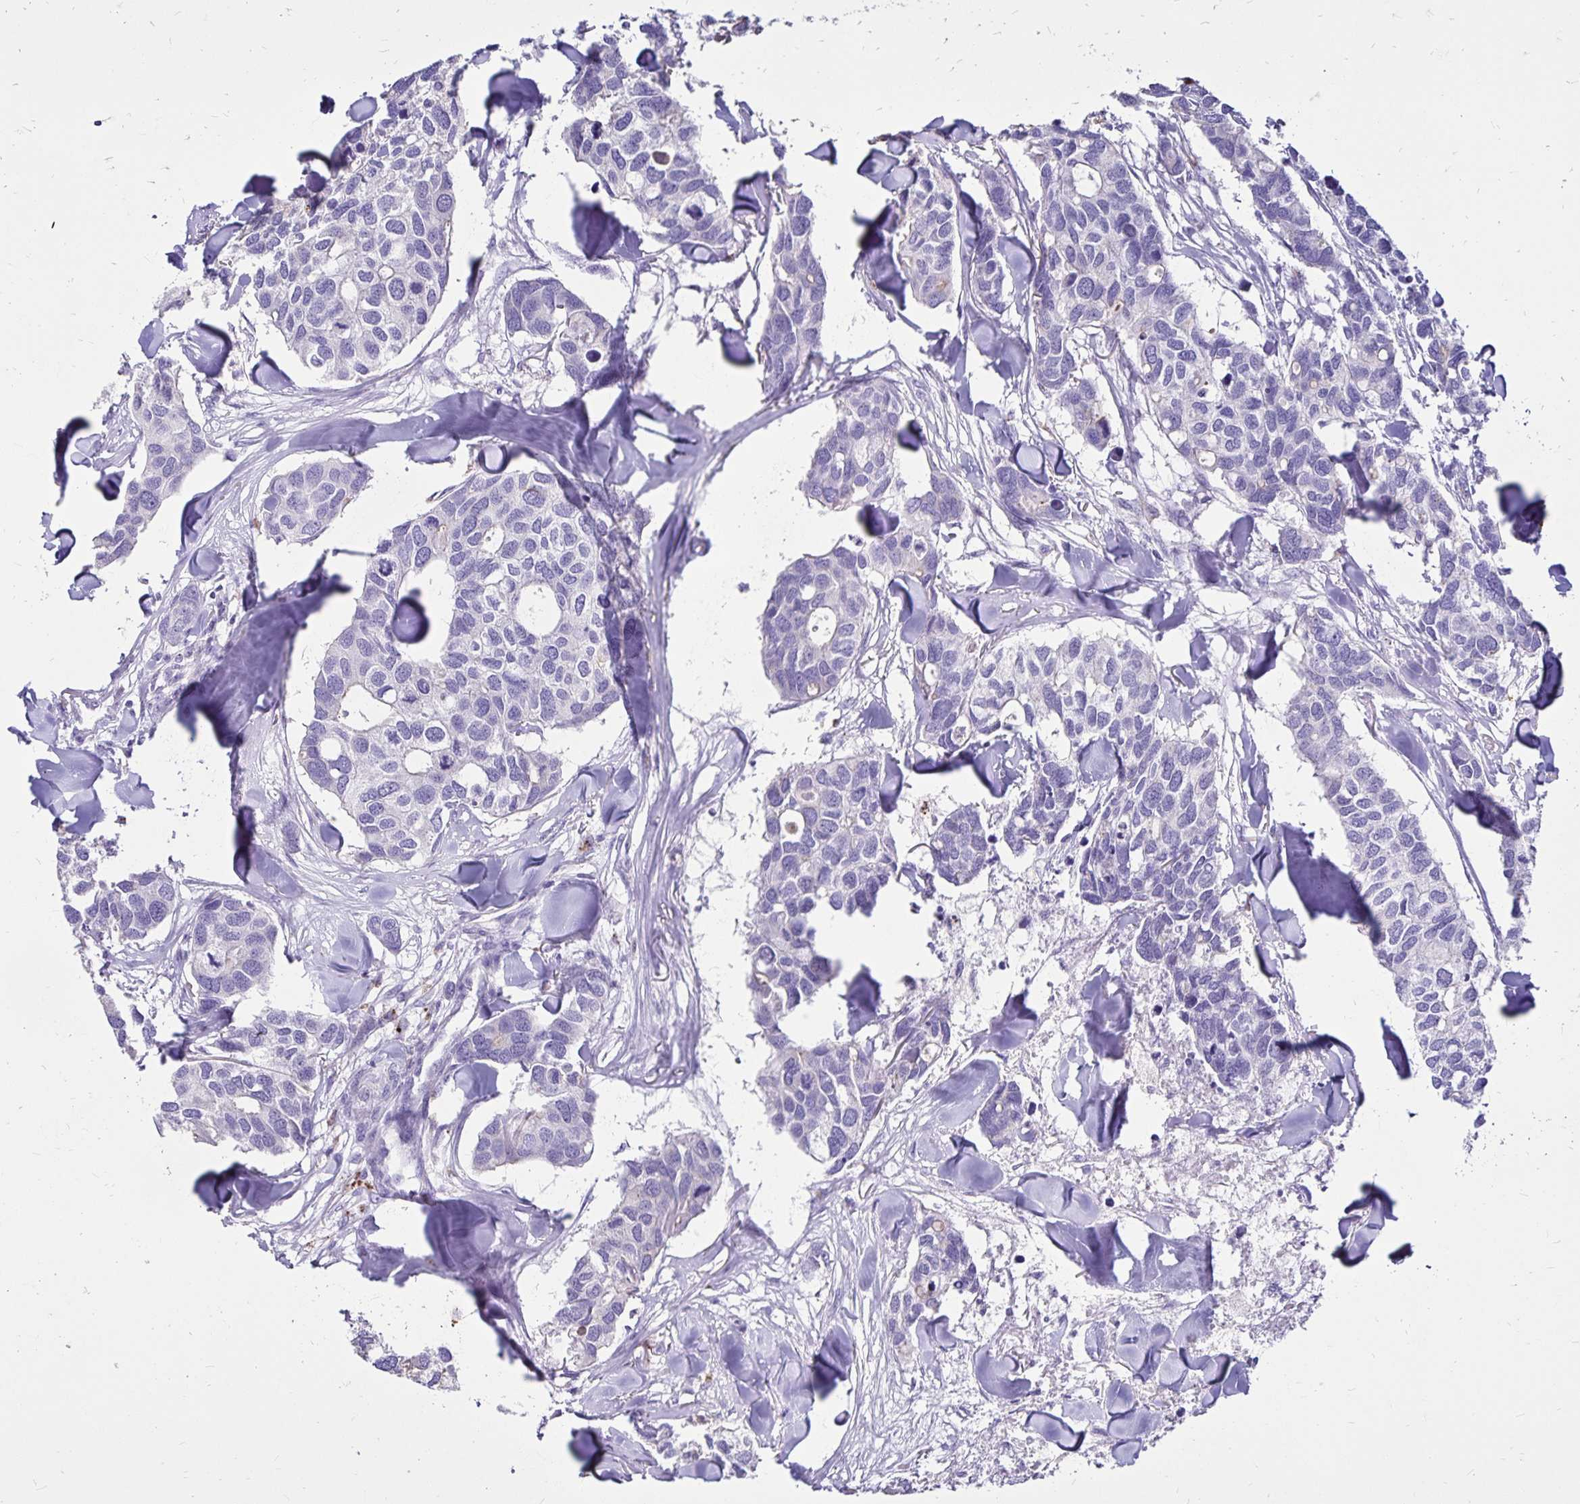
{"staining": {"intensity": "negative", "quantity": "none", "location": "none"}, "tissue": "breast cancer", "cell_type": "Tumor cells", "image_type": "cancer", "snomed": [{"axis": "morphology", "description": "Duct carcinoma"}, {"axis": "topography", "description": "Breast"}], "caption": "A photomicrograph of breast intraductal carcinoma stained for a protein exhibits no brown staining in tumor cells. (DAB (3,3'-diaminobenzidine) IHC, high magnification).", "gene": "EVPL", "patient": {"sex": "female", "age": 83}}